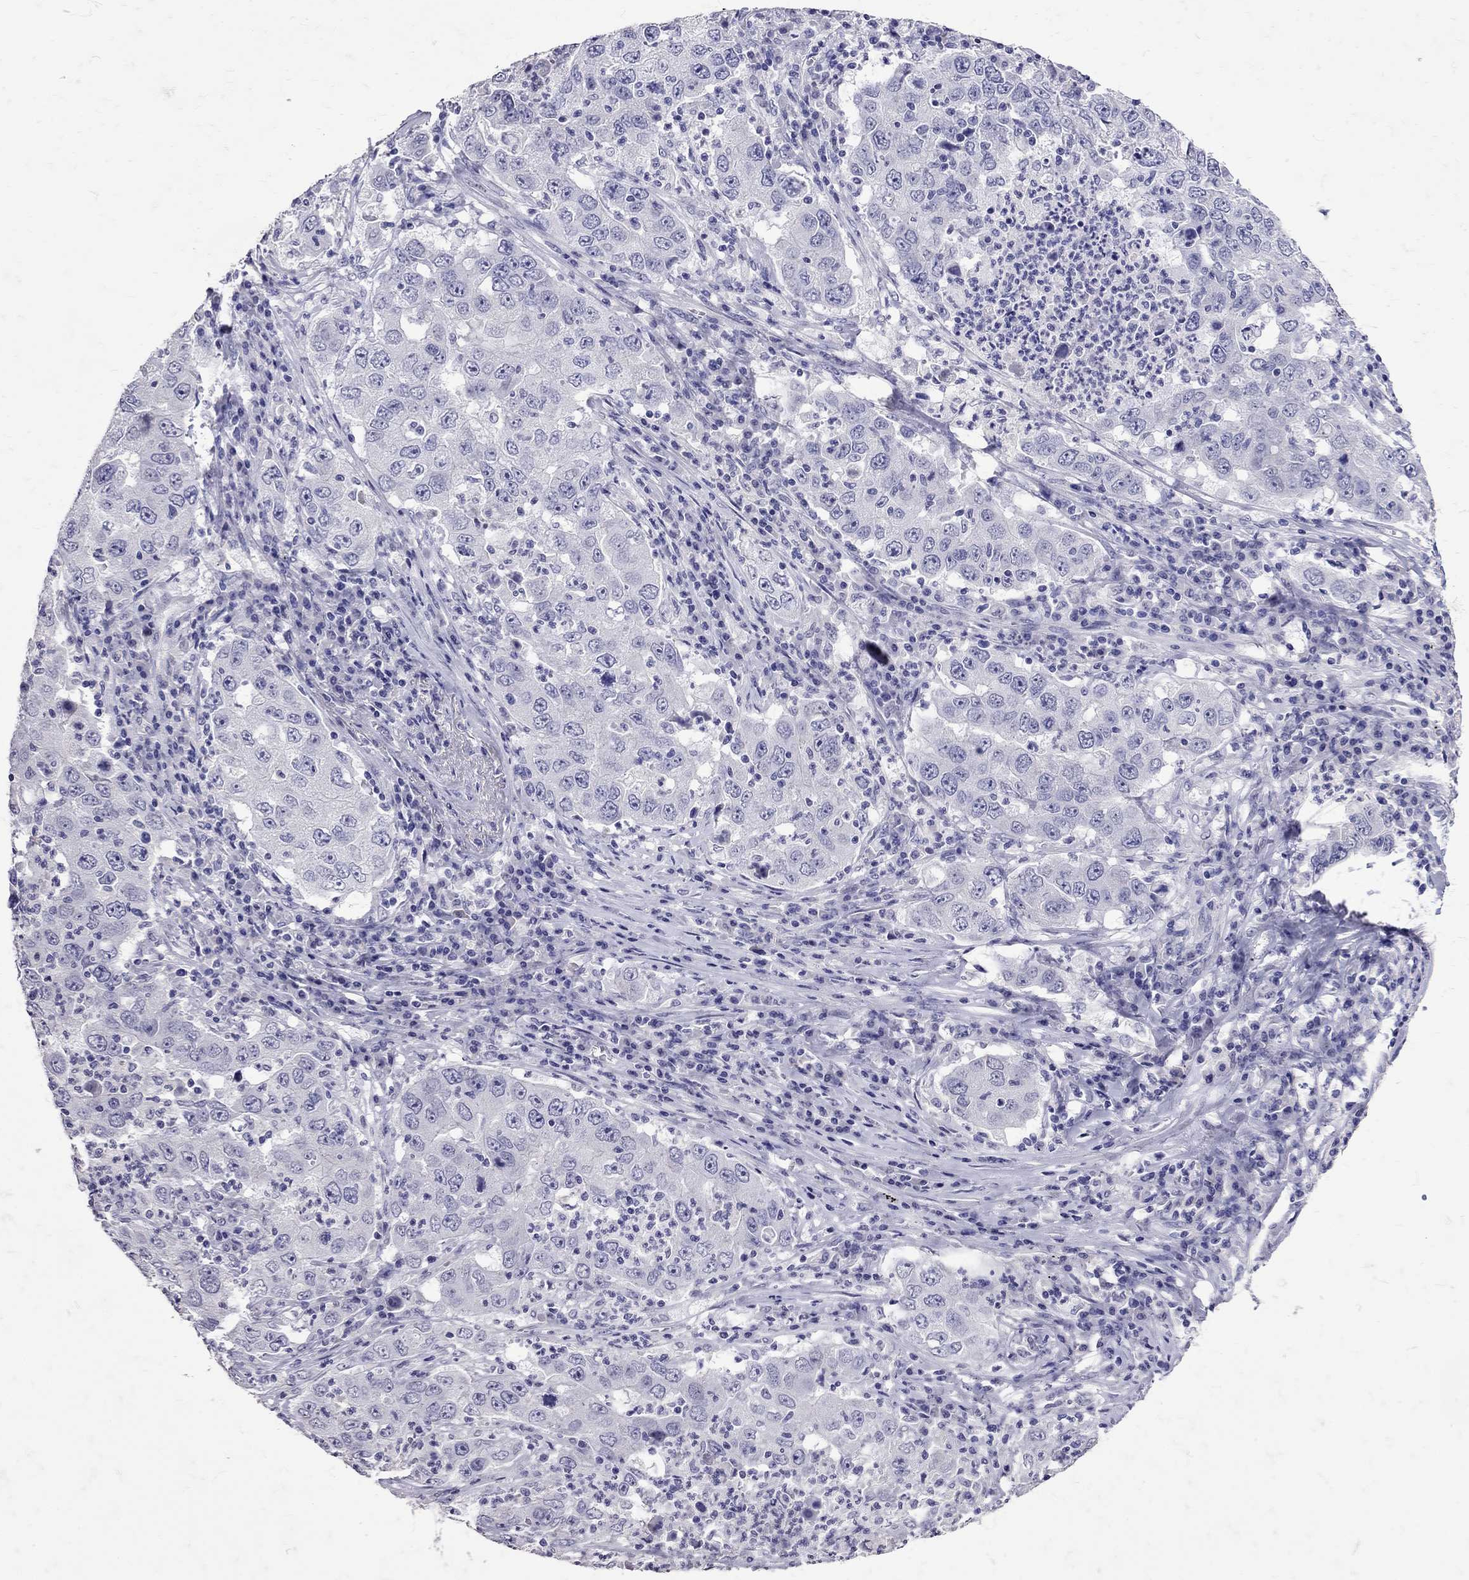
{"staining": {"intensity": "negative", "quantity": "none", "location": "none"}, "tissue": "lung cancer", "cell_type": "Tumor cells", "image_type": "cancer", "snomed": [{"axis": "morphology", "description": "Adenocarcinoma, NOS"}, {"axis": "topography", "description": "Lung"}], "caption": "An immunohistochemistry (IHC) image of lung cancer is shown. There is no staining in tumor cells of lung cancer. (Immunohistochemistry (ihc), brightfield microscopy, high magnification).", "gene": "SST", "patient": {"sex": "male", "age": 73}}